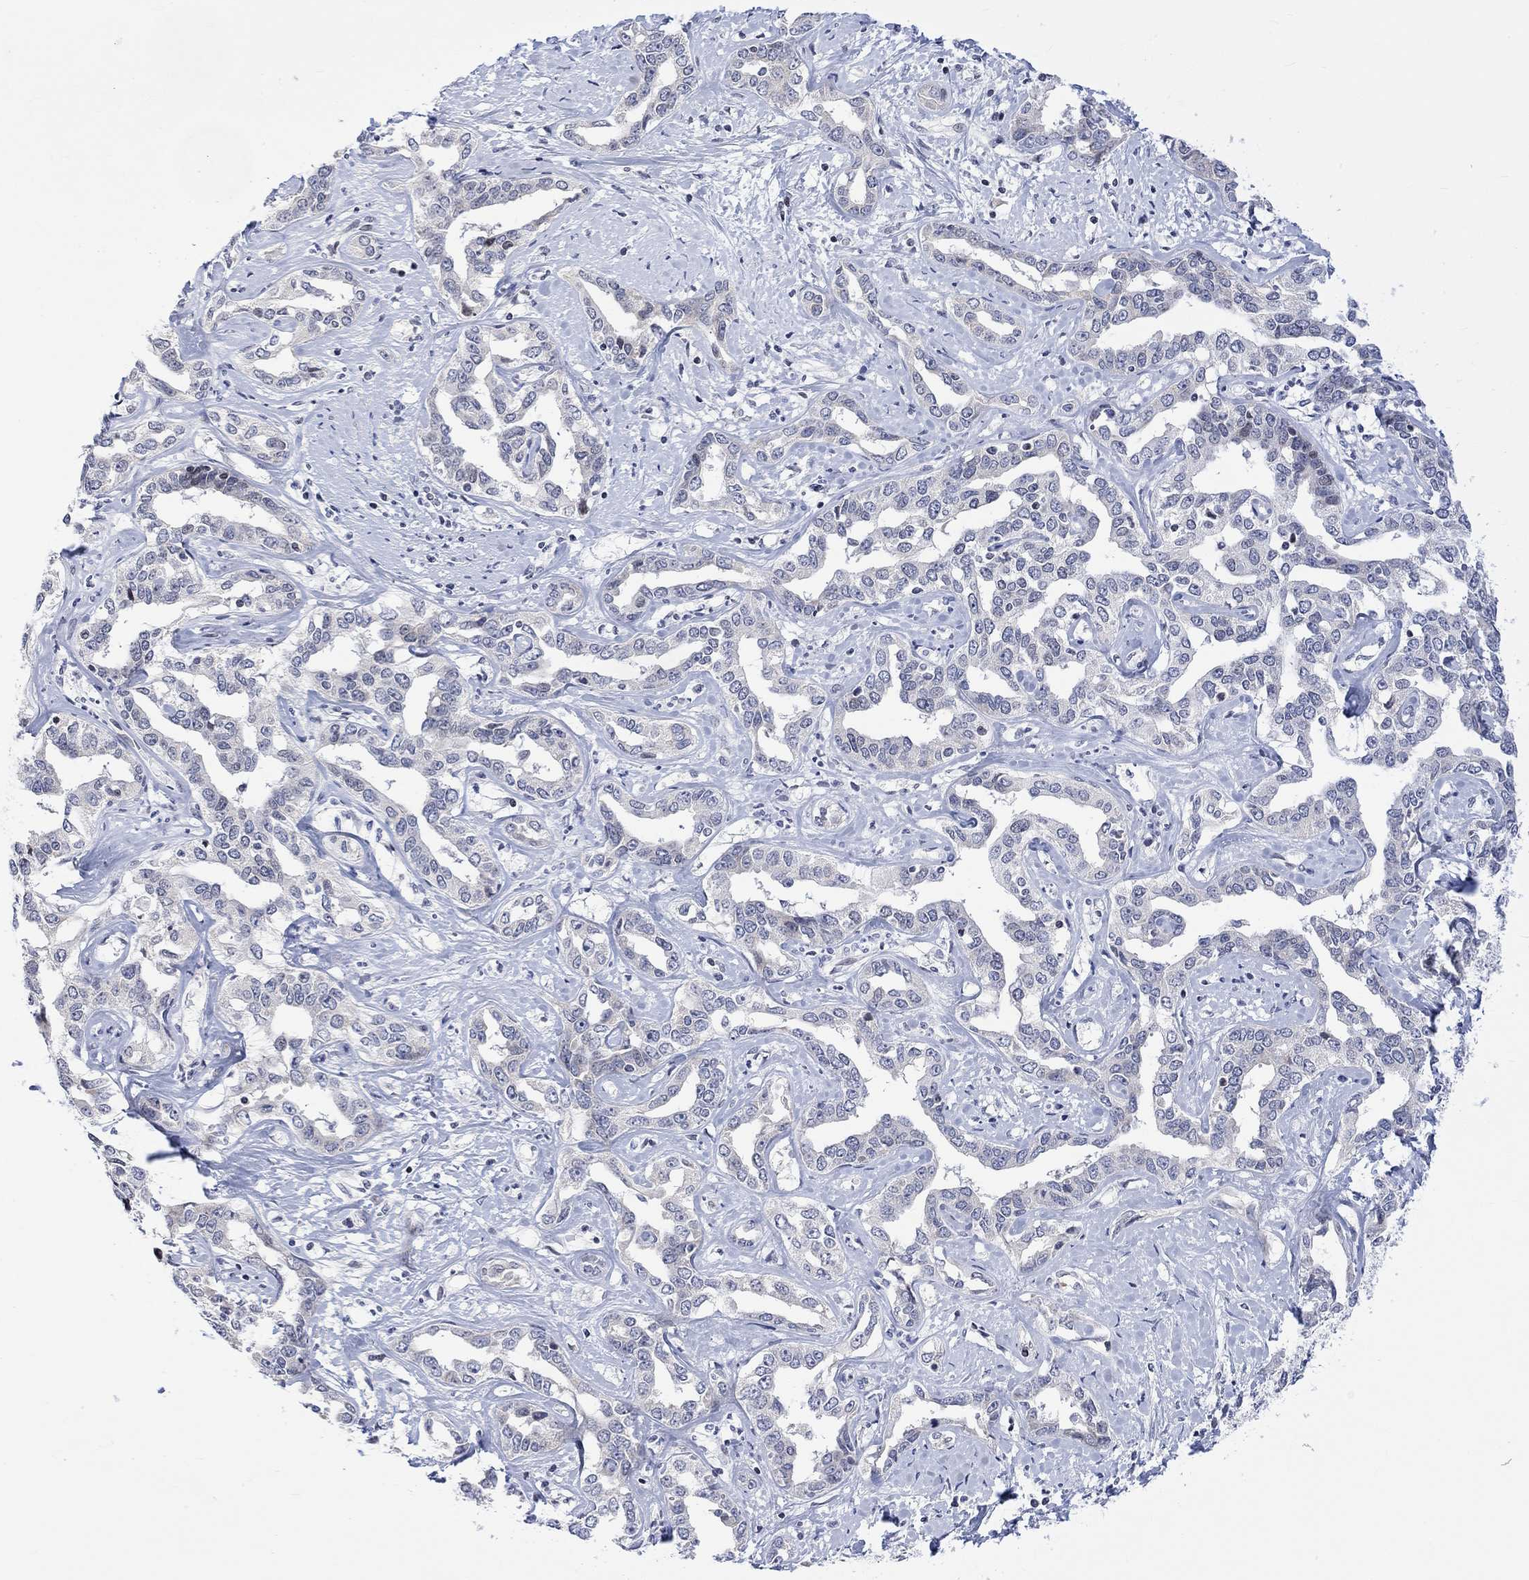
{"staining": {"intensity": "negative", "quantity": "none", "location": "none"}, "tissue": "liver cancer", "cell_type": "Tumor cells", "image_type": "cancer", "snomed": [{"axis": "morphology", "description": "Cholangiocarcinoma"}, {"axis": "topography", "description": "Liver"}], "caption": "A photomicrograph of human cholangiocarcinoma (liver) is negative for staining in tumor cells. (Immunohistochemistry (ihc), brightfield microscopy, high magnification).", "gene": "DCX", "patient": {"sex": "male", "age": 59}}